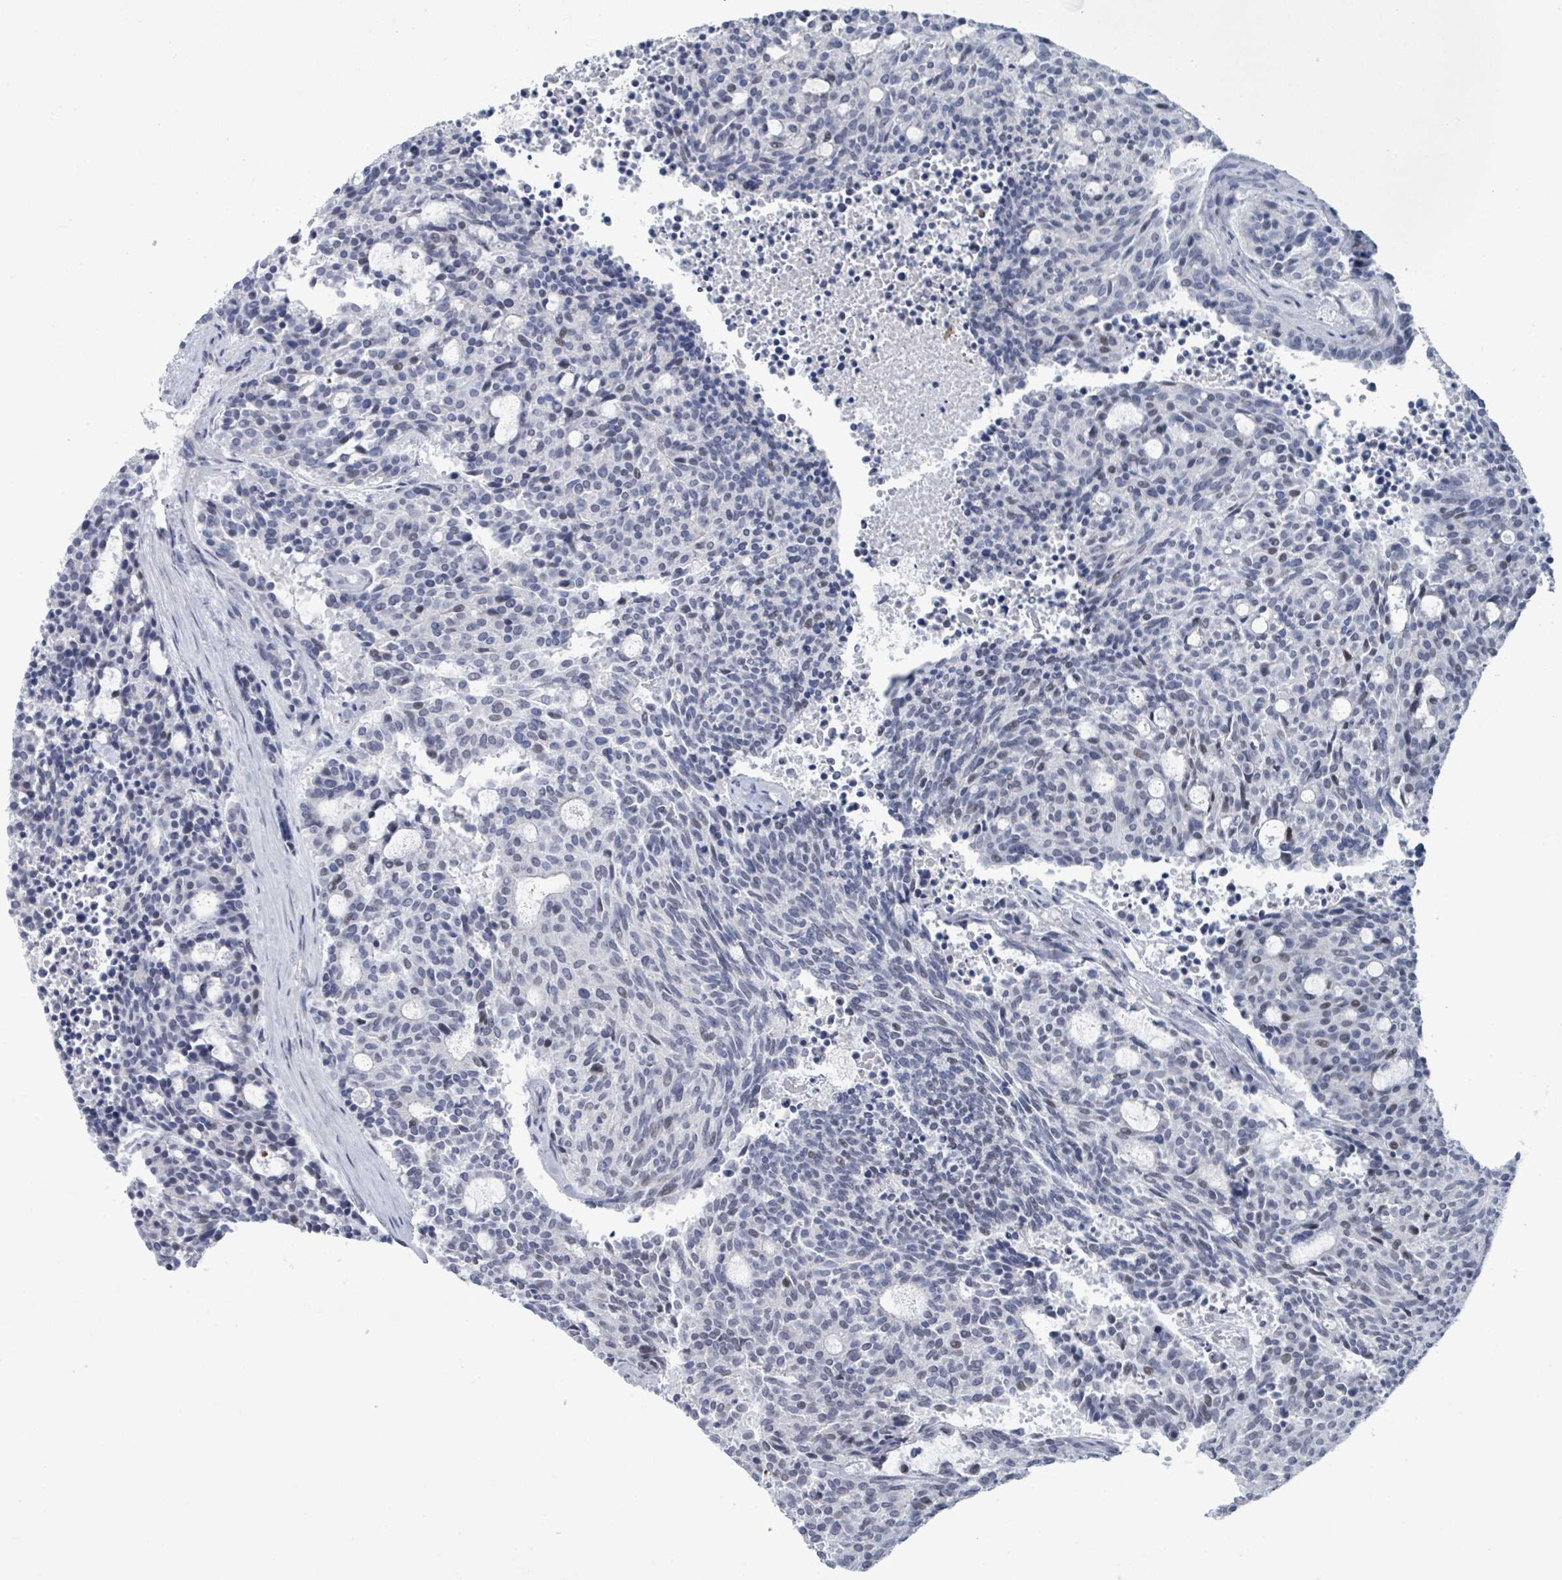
{"staining": {"intensity": "negative", "quantity": "none", "location": "none"}, "tissue": "carcinoid", "cell_type": "Tumor cells", "image_type": "cancer", "snomed": [{"axis": "morphology", "description": "Carcinoid, malignant, NOS"}, {"axis": "topography", "description": "Pancreas"}], "caption": "Human carcinoid stained for a protein using immunohistochemistry reveals no staining in tumor cells.", "gene": "CT45A5", "patient": {"sex": "female", "age": 54}}